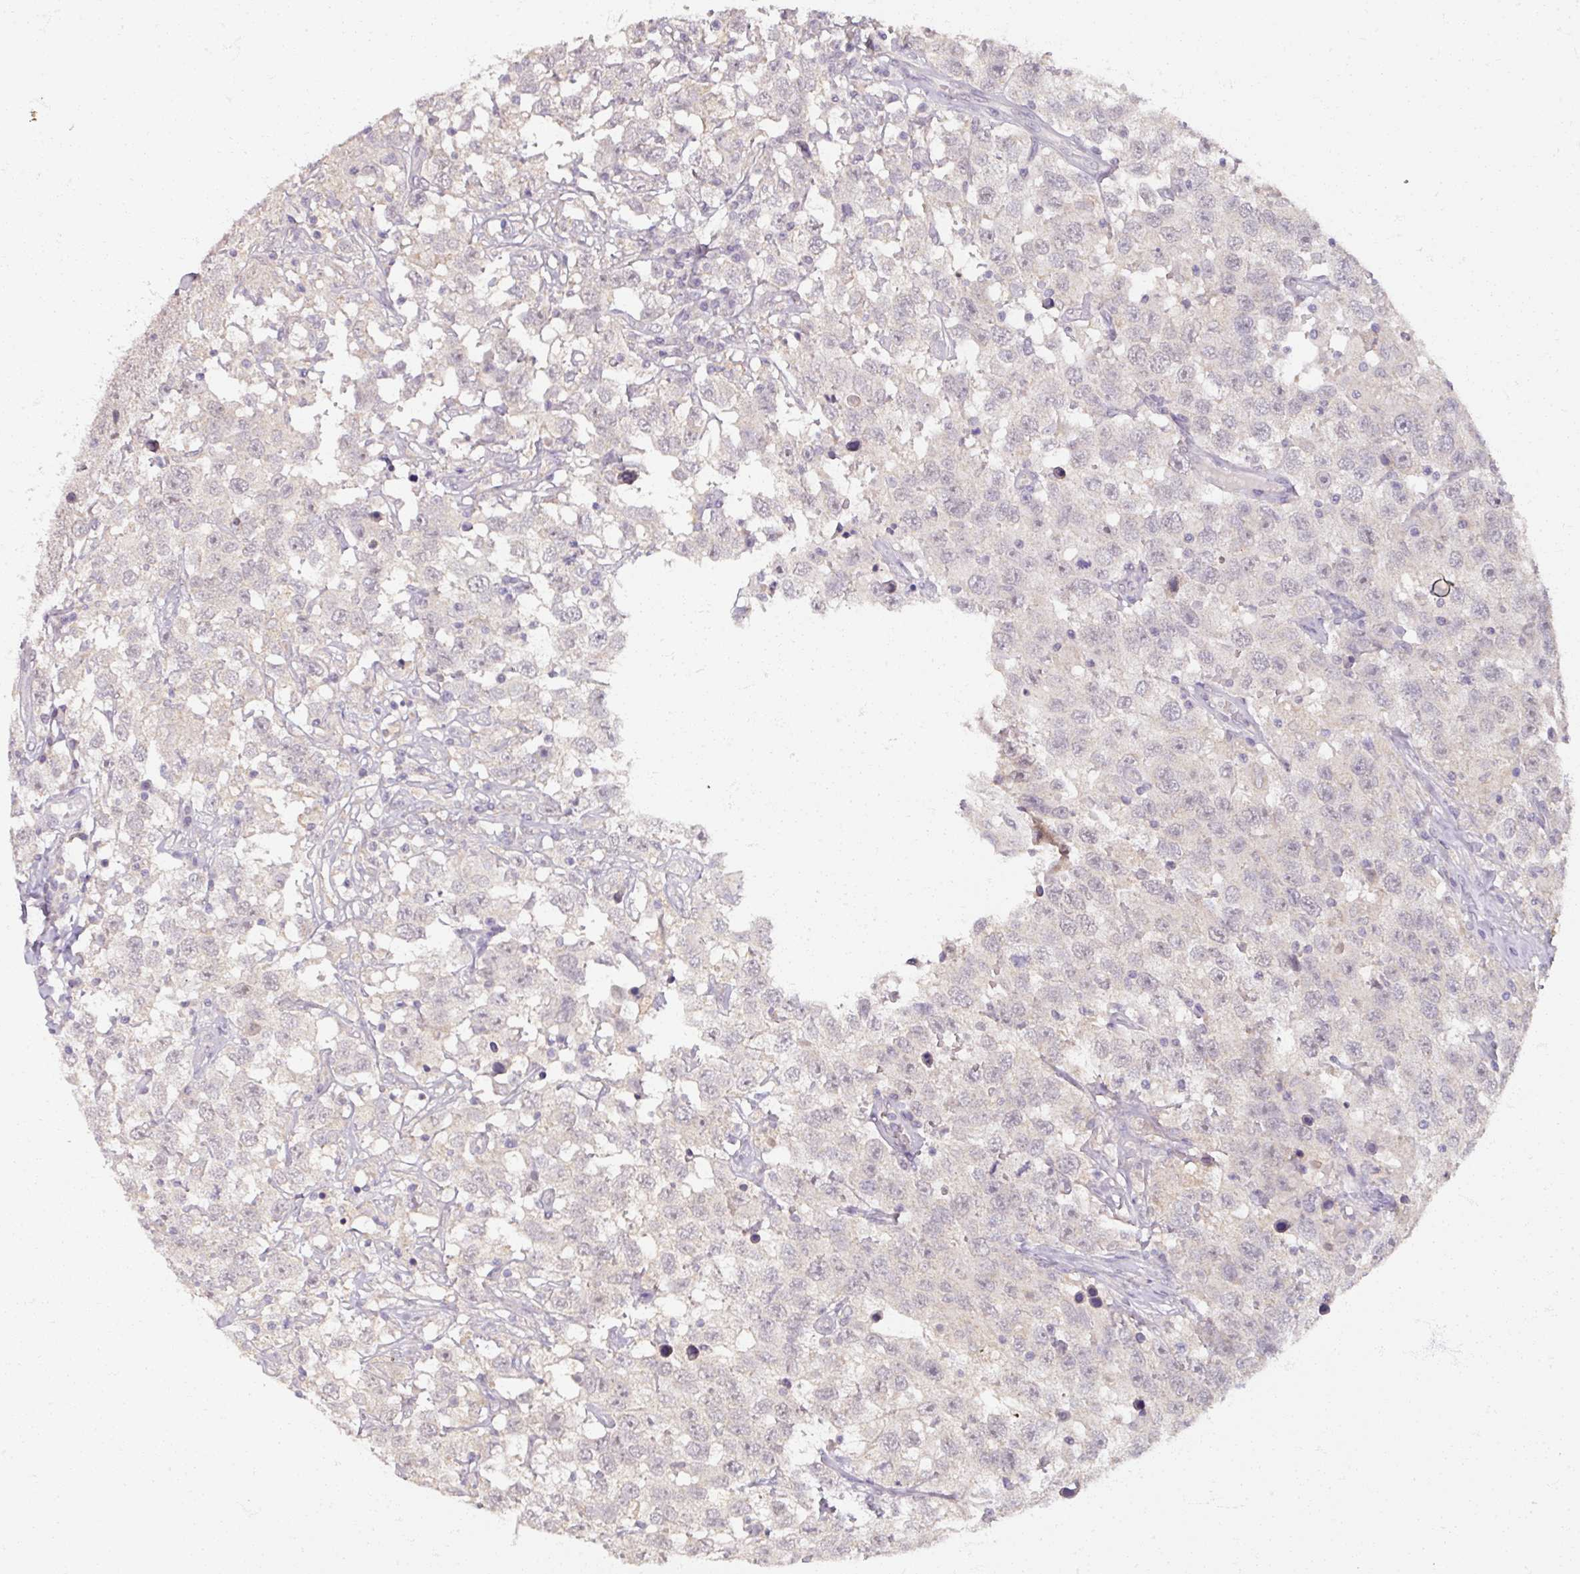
{"staining": {"intensity": "negative", "quantity": "none", "location": "none"}, "tissue": "testis cancer", "cell_type": "Tumor cells", "image_type": "cancer", "snomed": [{"axis": "morphology", "description": "Seminoma, NOS"}, {"axis": "topography", "description": "Testis"}], "caption": "A micrograph of human testis seminoma is negative for staining in tumor cells.", "gene": "SOX11", "patient": {"sex": "male", "age": 41}}